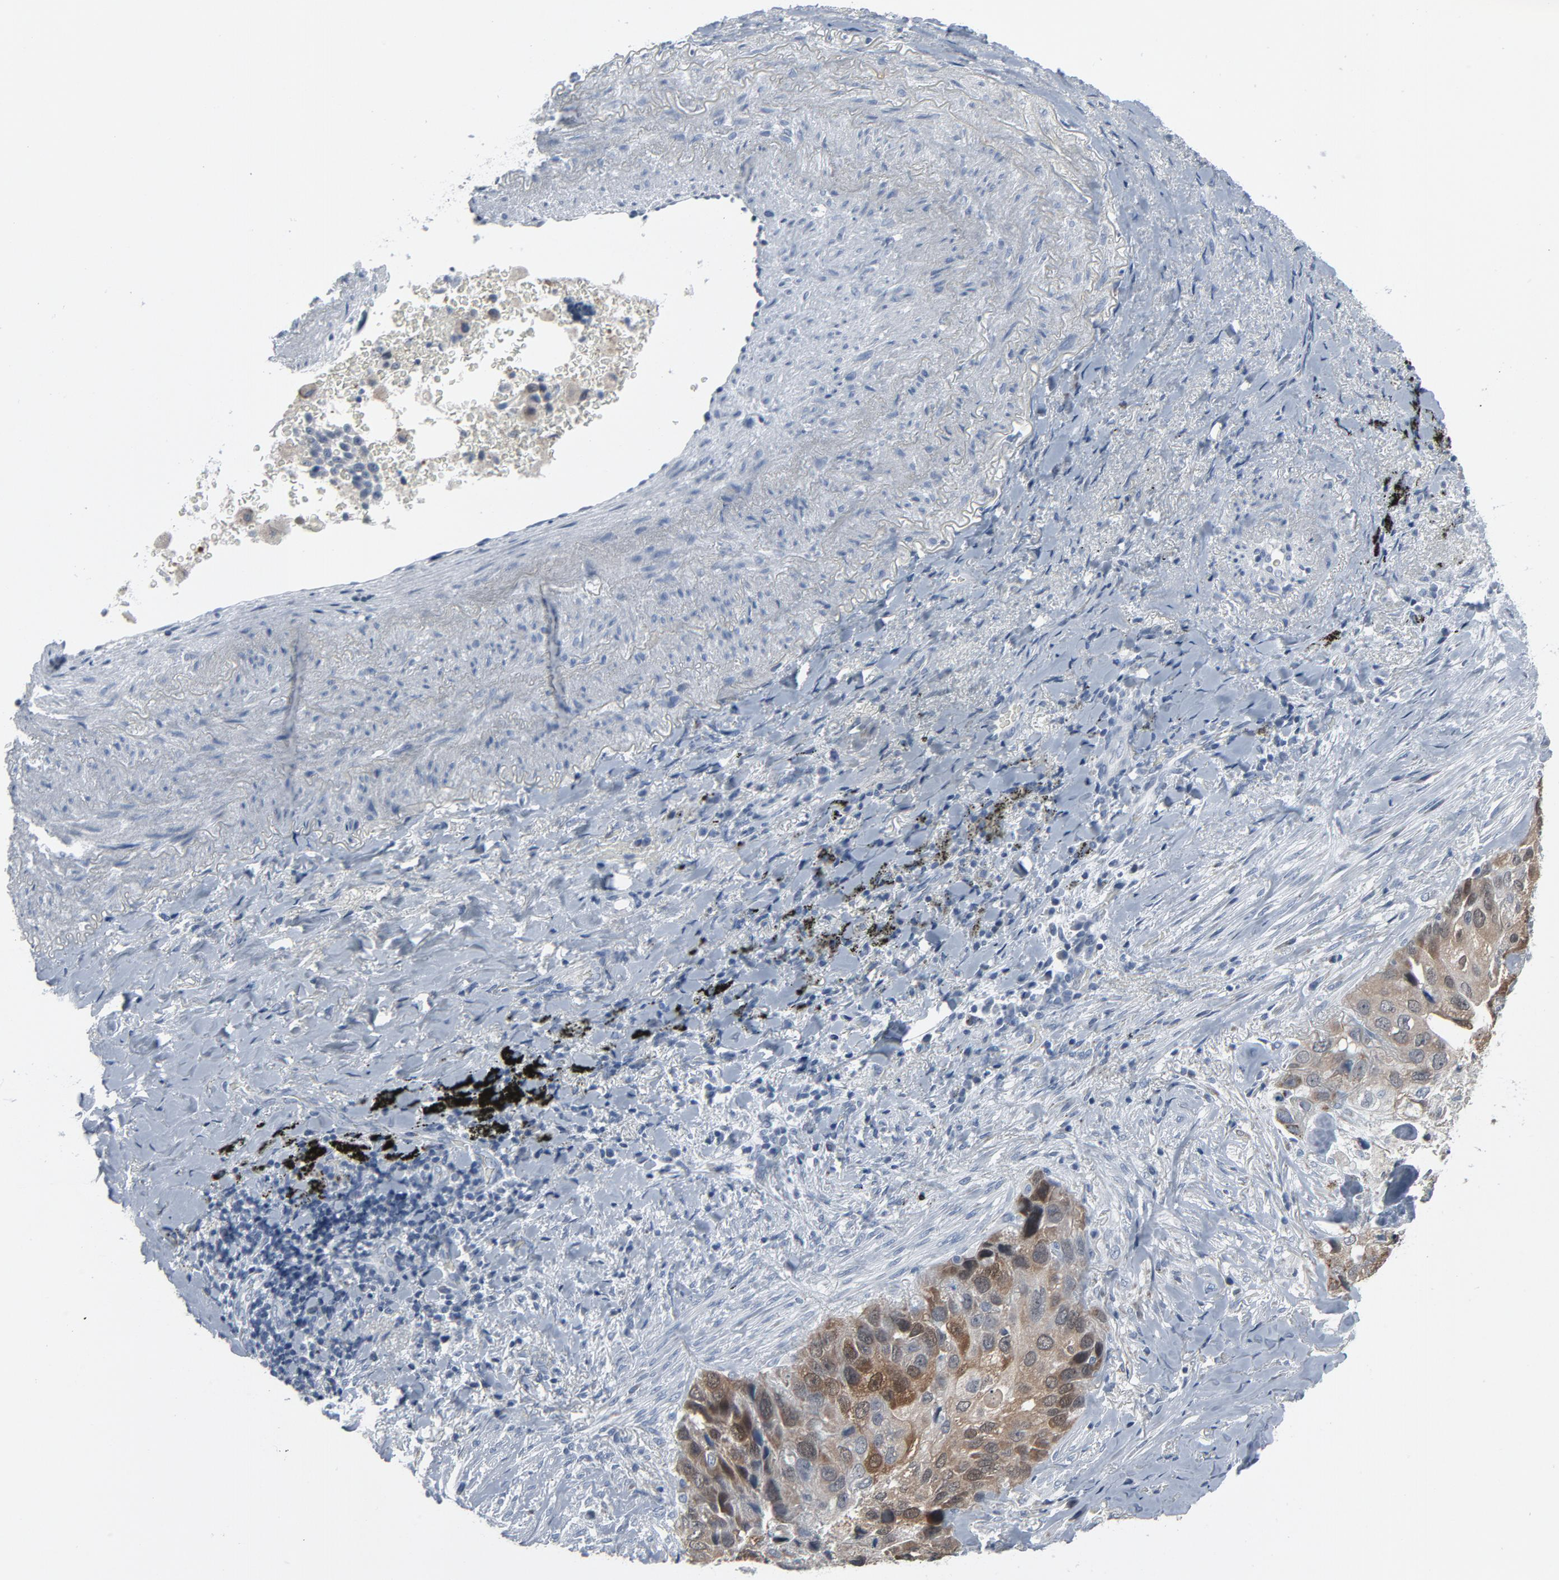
{"staining": {"intensity": "weak", "quantity": ">75%", "location": "cytoplasmic/membranous,nuclear"}, "tissue": "lung cancer", "cell_type": "Tumor cells", "image_type": "cancer", "snomed": [{"axis": "morphology", "description": "Squamous cell carcinoma, NOS"}, {"axis": "topography", "description": "Lung"}], "caption": "An IHC micrograph of tumor tissue is shown. Protein staining in brown highlights weak cytoplasmic/membranous and nuclear positivity in lung cancer within tumor cells. (DAB IHC, brown staining for protein, blue staining for nuclei).", "gene": "GPX2", "patient": {"sex": "male", "age": 54}}